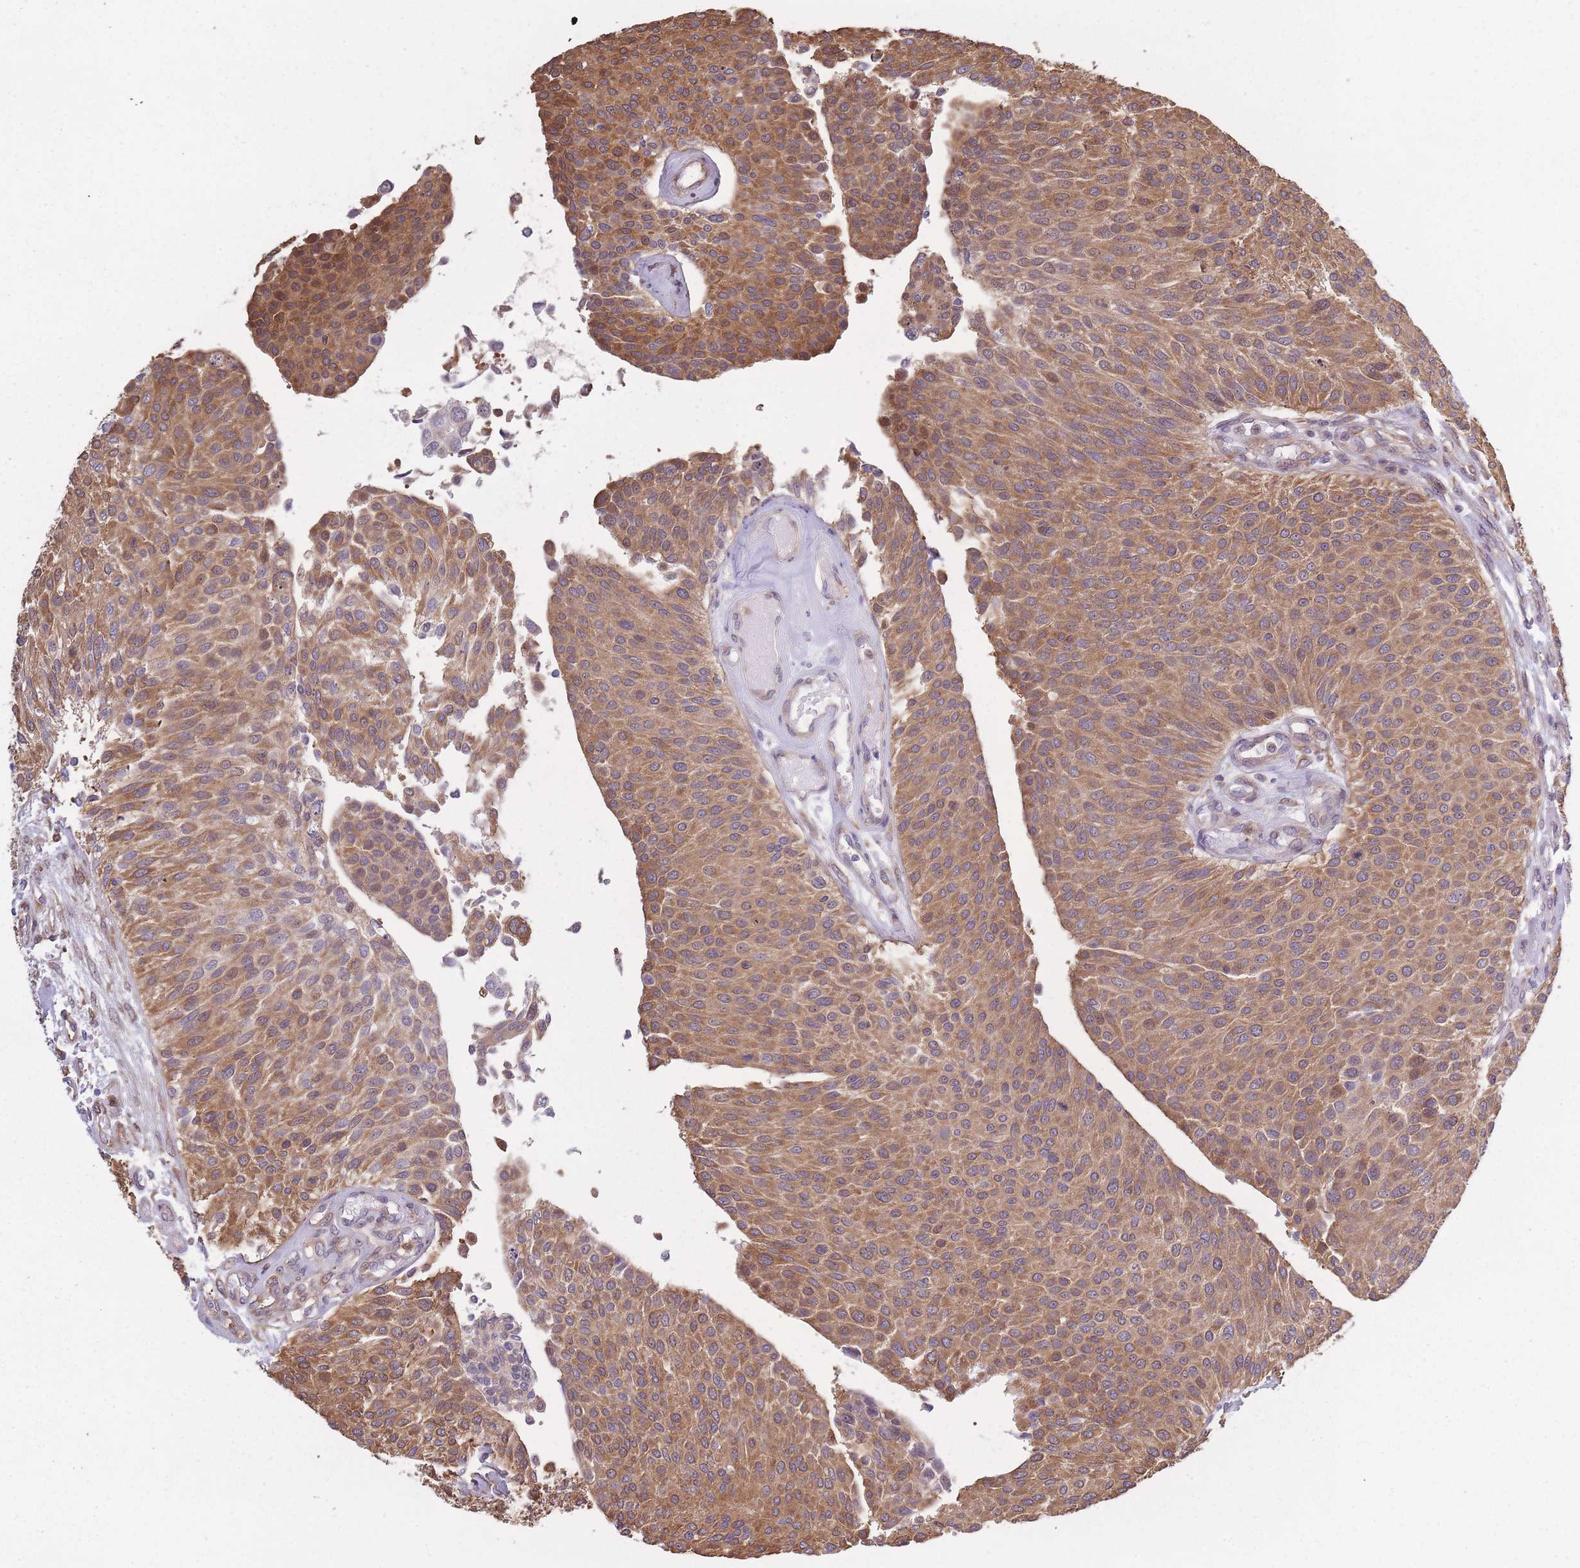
{"staining": {"intensity": "moderate", "quantity": ">75%", "location": "cytoplasmic/membranous"}, "tissue": "urothelial cancer", "cell_type": "Tumor cells", "image_type": "cancer", "snomed": [{"axis": "morphology", "description": "Urothelial carcinoma, NOS"}, {"axis": "topography", "description": "Urinary bladder"}], "caption": "Immunohistochemistry (IHC) of urothelial cancer demonstrates medium levels of moderate cytoplasmic/membranous expression in about >75% of tumor cells. The staining is performed using DAB brown chromogen to label protein expression. The nuclei are counter-stained blue using hematoxylin.", "gene": "ARL13B", "patient": {"sex": "male", "age": 55}}